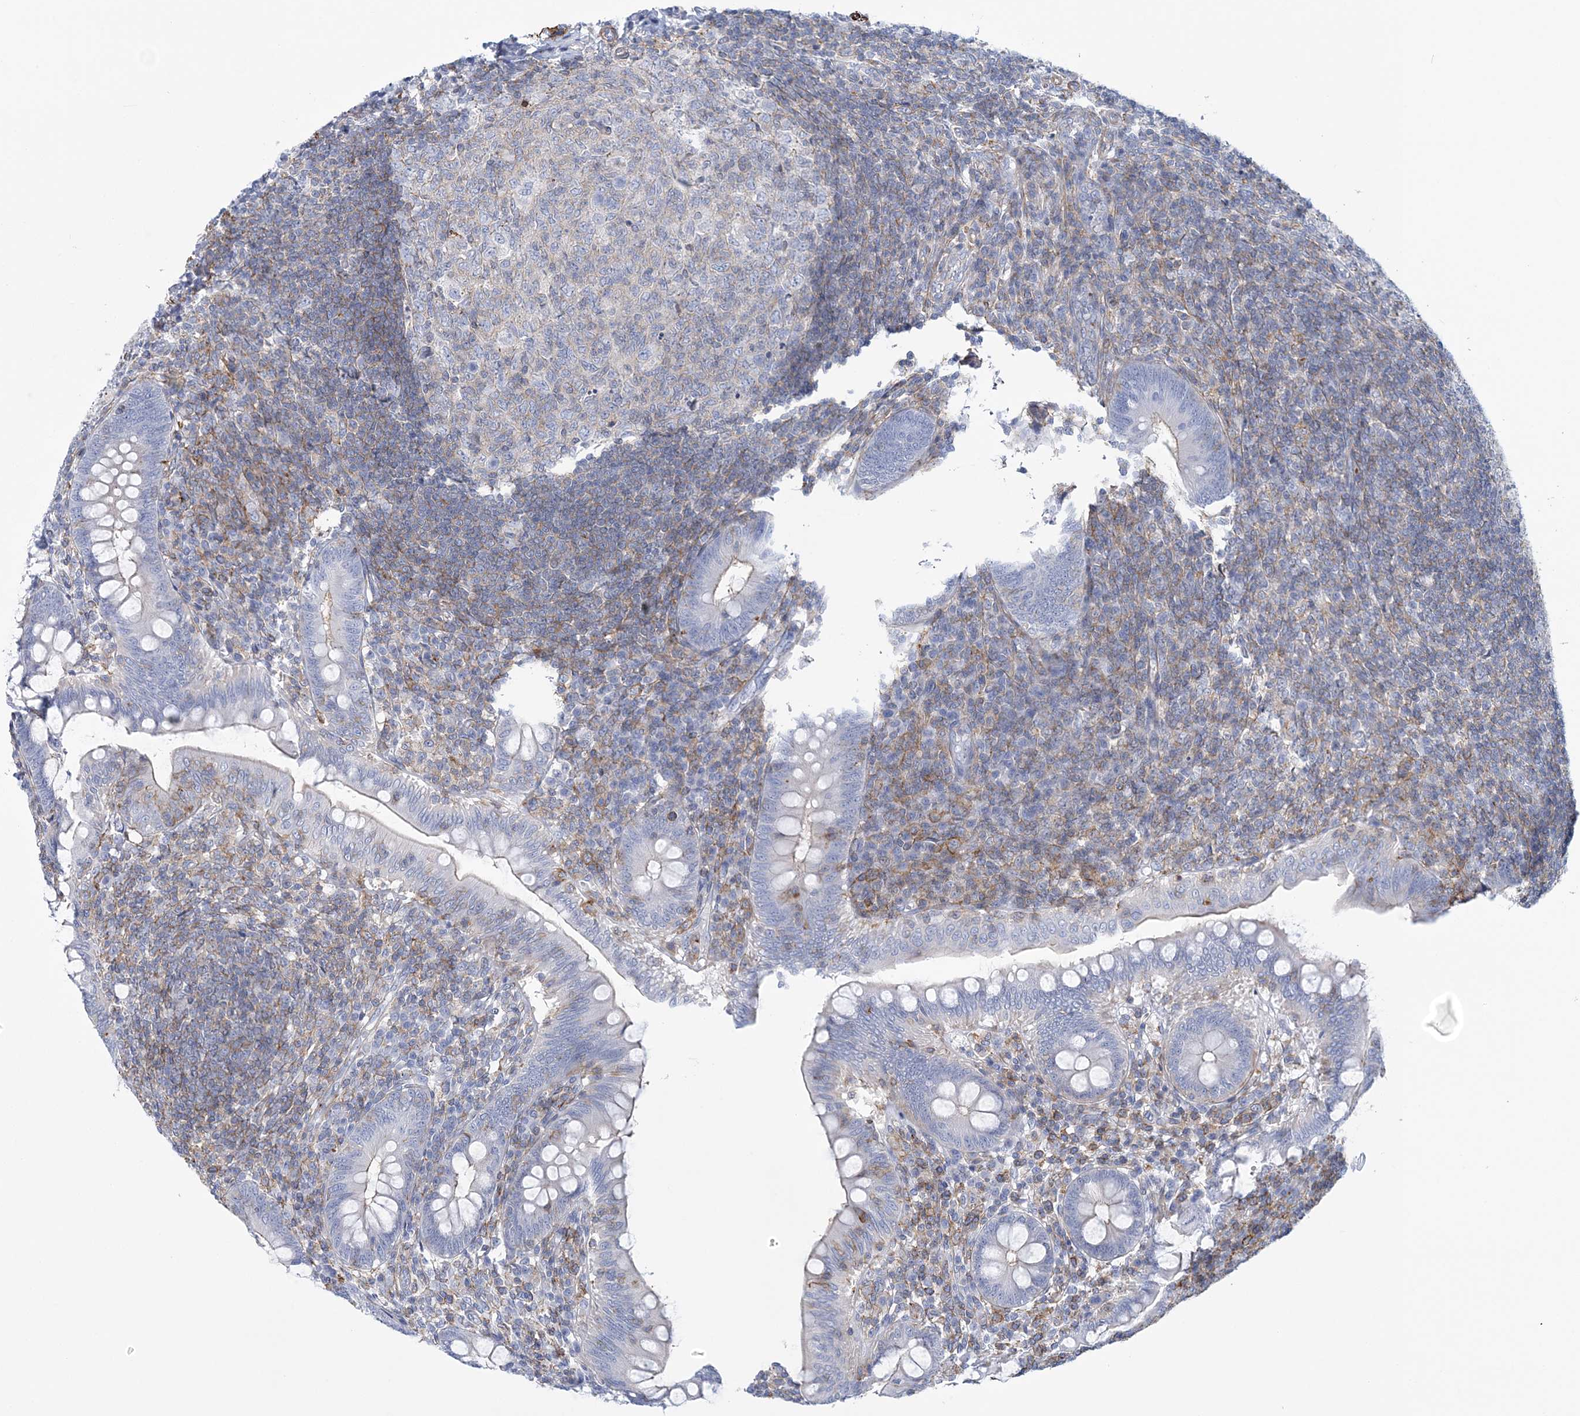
{"staining": {"intensity": "moderate", "quantity": "<25%", "location": "cytoplasmic/membranous"}, "tissue": "appendix", "cell_type": "Glandular cells", "image_type": "normal", "snomed": [{"axis": "morphology", "description": "Normal tissue, NOS"}, {"axis": "topography", "description": "Appendix"}], "caption": "Human appendix stained with a protein marker exhibits moderate staining in glandular cells.", "gene": "C11orf21", "patient": {"sex": "male", "age": 14}}